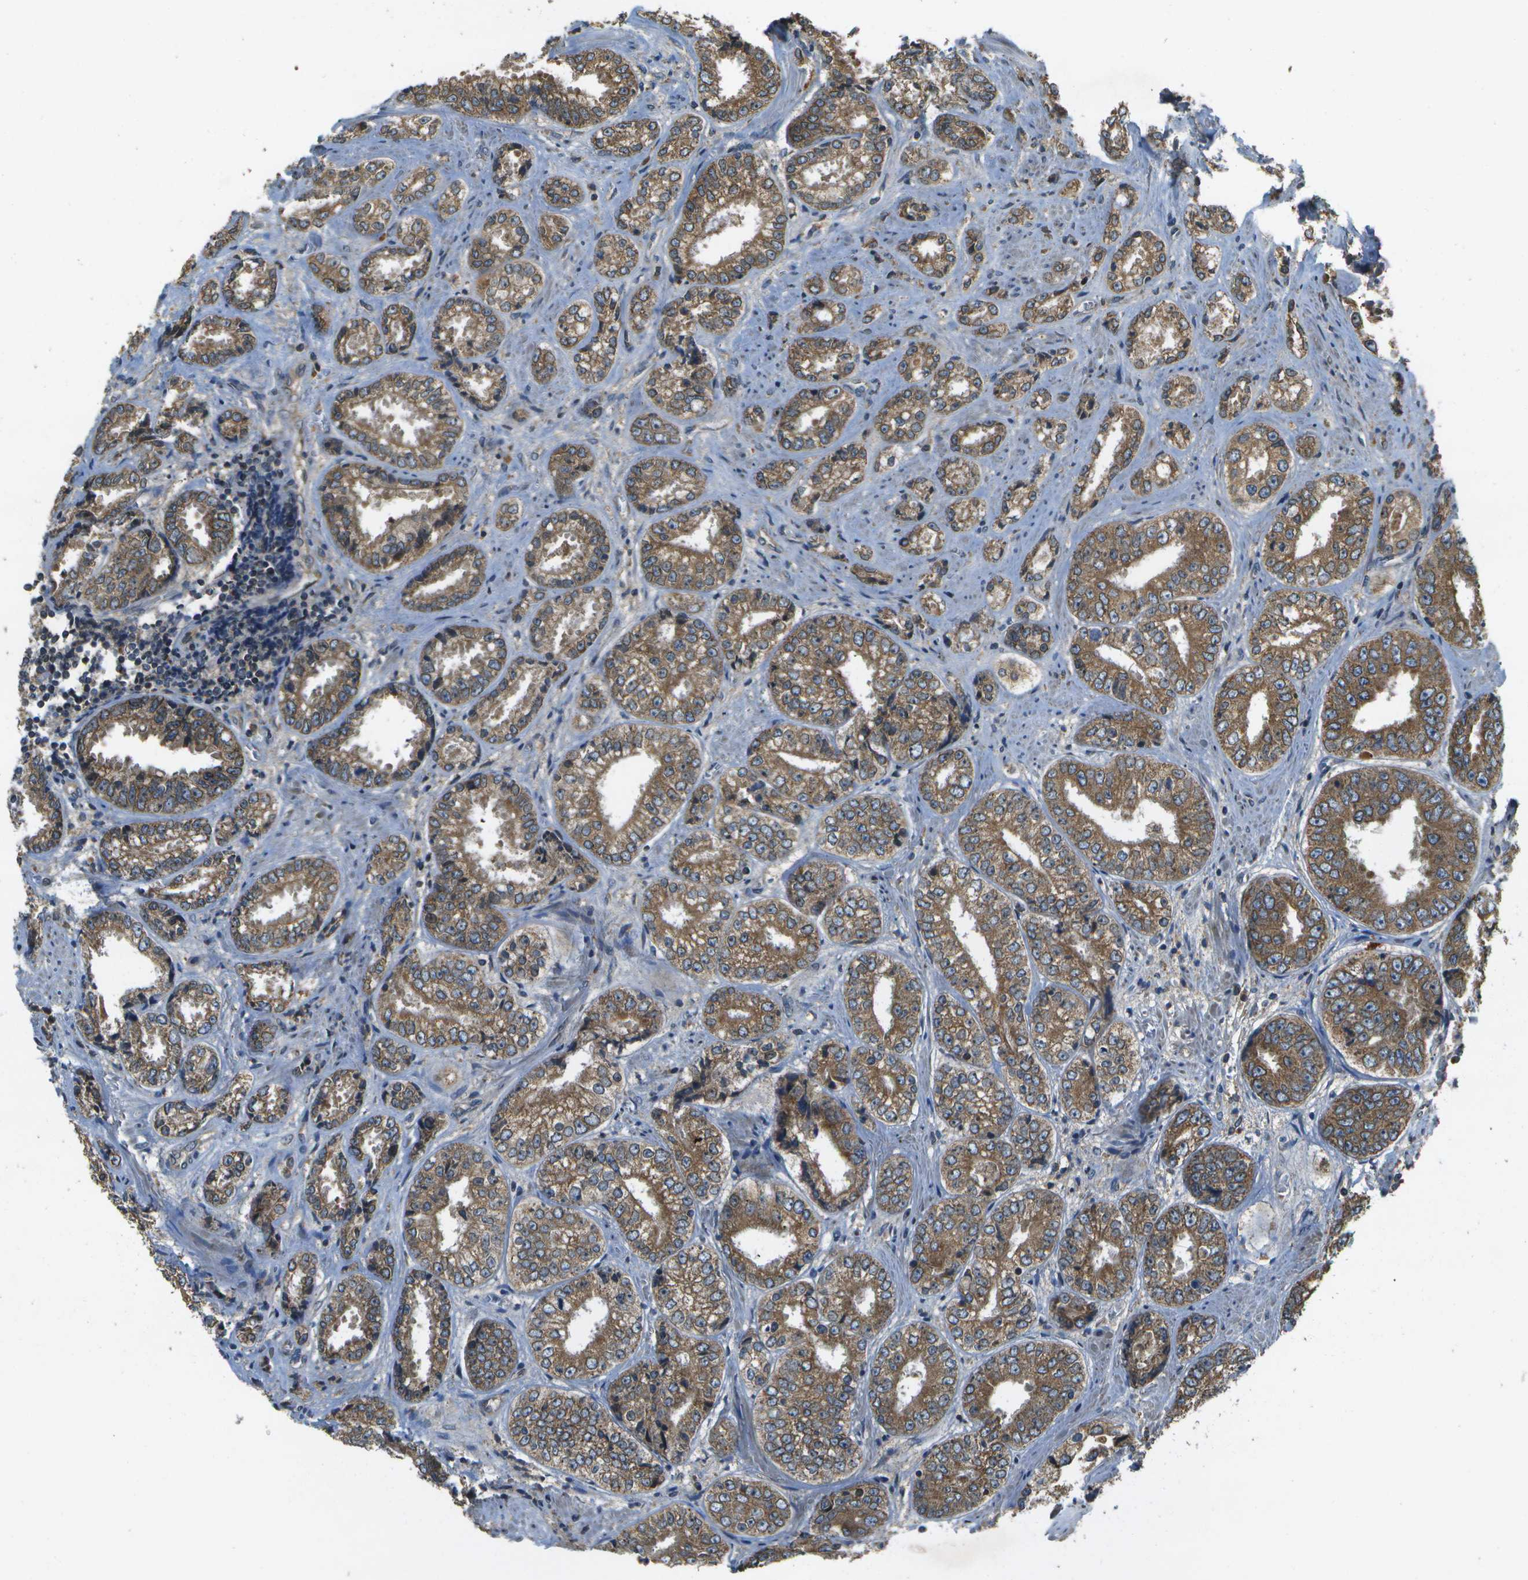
{"staining": {"intensity": "moderate", "quantity": ">75%", "location": "cytoplasmic/membranous"}, "tissue": "prostate cancer", "cell_type": "Tumor cells", "image_type": "cancer", "snomed": [{"axis": "morphology", "description": "Adenocarcinoma, High grade"}, {"axis": "topography", "description": "Prostate"}], "caption": "A brown stain shows moderate cytoplasmic/membranous staining of a protein in human adenocarcinoma (high-grade) (prostate) tumor cells. Using DAB (3,3'-diaminobenzidine) (brown) and hematoxylin (blue) stains, captured at high magnification using brightfield microscopy.", "gene": "HFE", "patient": {"sex": "male", "age": 61}}